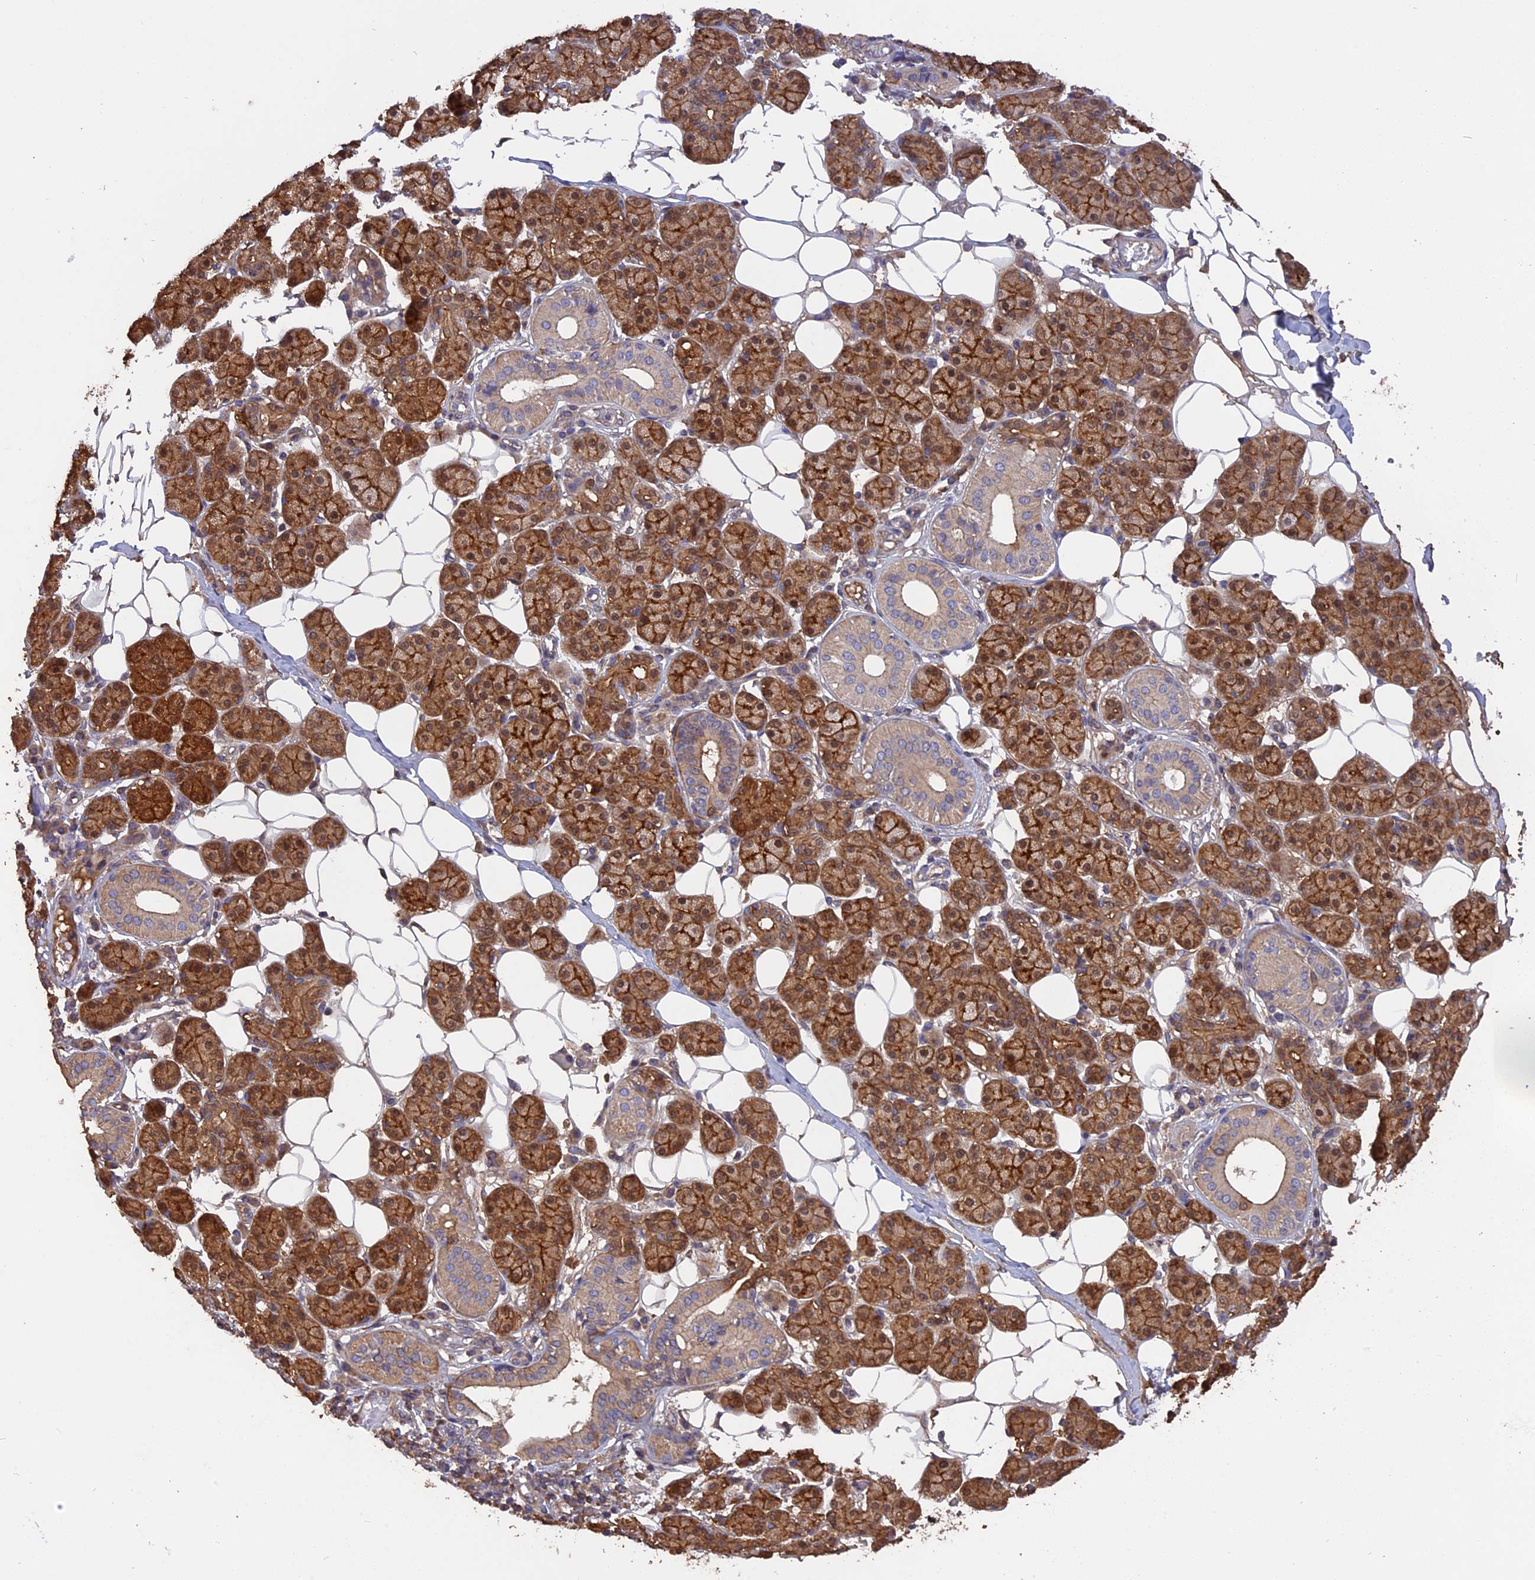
{"staining": {"intensity": "strong", "quantity": "25%-75%", "location": "cytoplasmic/membranous"}, "tissue": "salivary gland", "cell_type": "Glandular cells", "image_type": "normal", "snomed": [{"axis": "morphology", "description": "Normal tissue, NOS"}, {"axis": "topography", "description": "Salivary gland"}], "caption": "The photomicrograph reveals a brown stain indicating the presence of a protein in the cytoplasmic/membranous of glandular cells in salivary gland.", "gene": "RASAL1", "patient": {"sex": "female", "age": 33}}